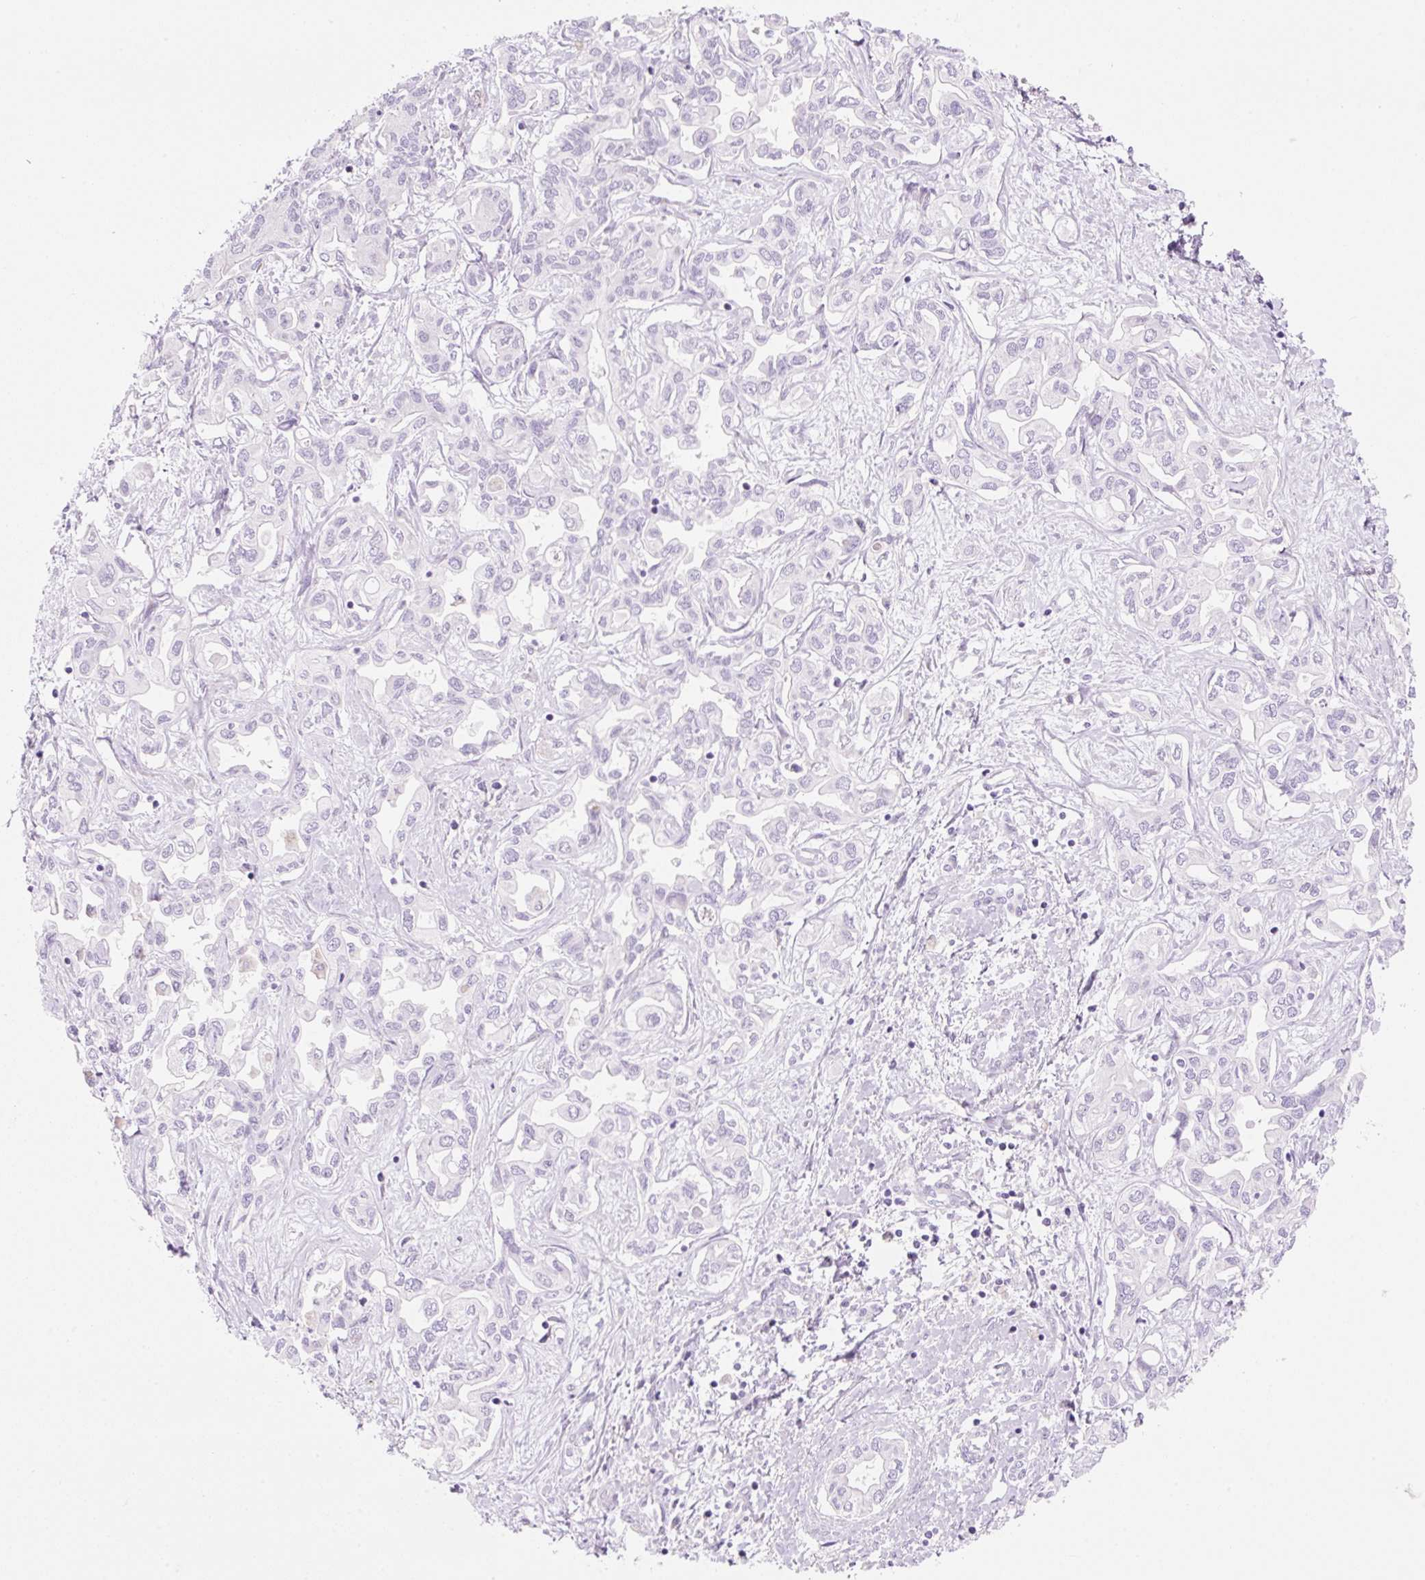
{"staining": {"intensity": "negative", "quantity": "none", "location": "none"}, "tissue": "liver cancer", "cell_type": "Tumor cells", "image_type": "cancer", "snomed": [{"axis": "morphology", "description": "Cholangiocarcinoma"}, {"axis": "topography", "description": "Liver"}], "caption": "Liver cancer (cholangiocarcinoma) was stained to show a protein in brown. There is no significant positivity in tumor cells.", "gene": "ZNF121", "patient": {"sex": "female", "age": 64}}